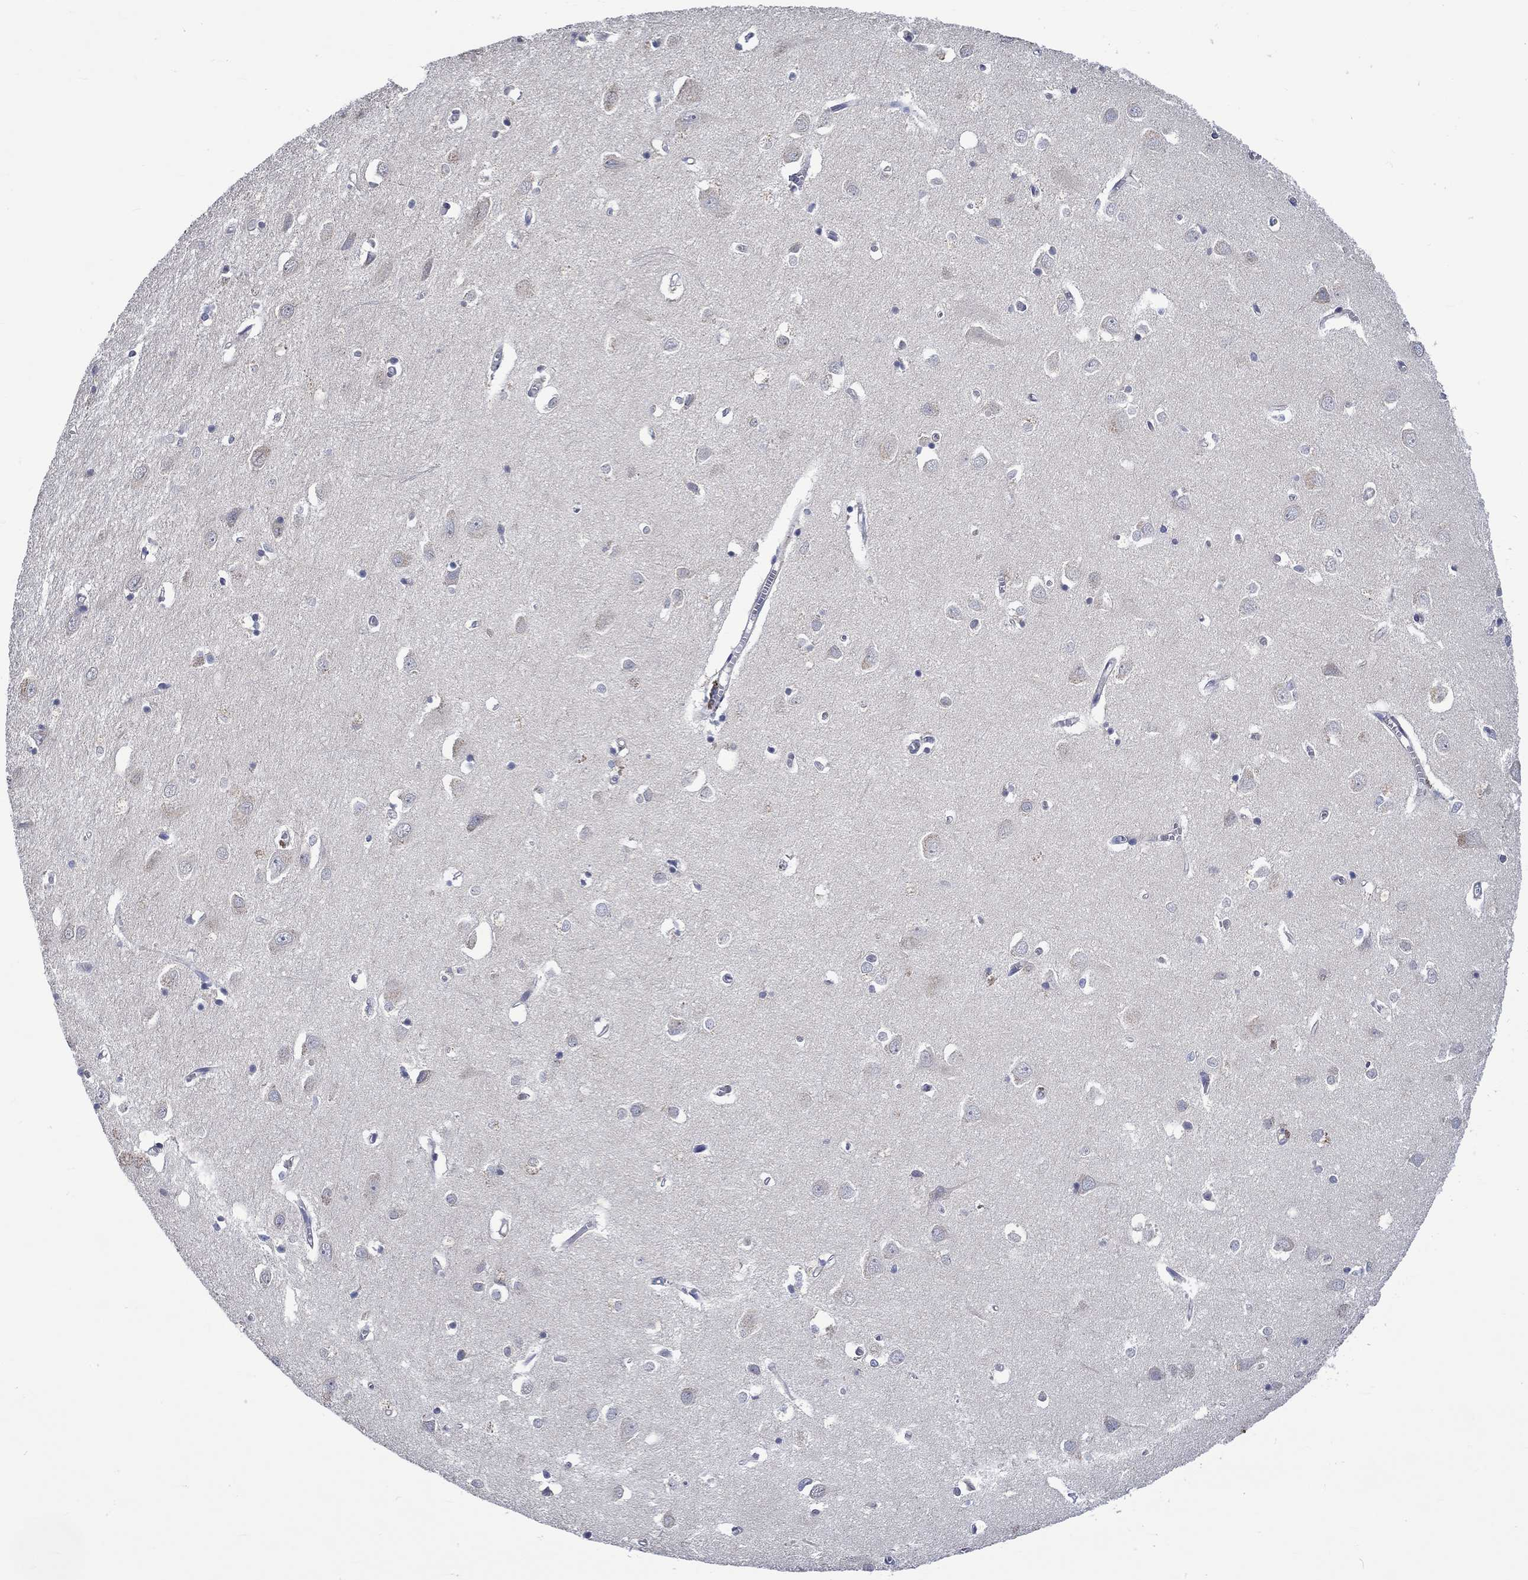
{"staining": {"intensity": "negative", "quantity": "none", "location": "none"}, "tissue": "cerebral cortex", "cell_type": "Endothelial cells", "image_type": "normal", "snomed": [{"axis": "morphology", "description": "Normal tissue, NOS"}, {"axis": "topography", "description": "Cerebral cortex"}], "caption": "This is a photomicrograph of immunohistochemistry (IHC) staining of normal cerebral cortex, which shows no expression in endothelial cells.", "gene": "GJA5", "patient": {"sex": "male", "age": 70}}